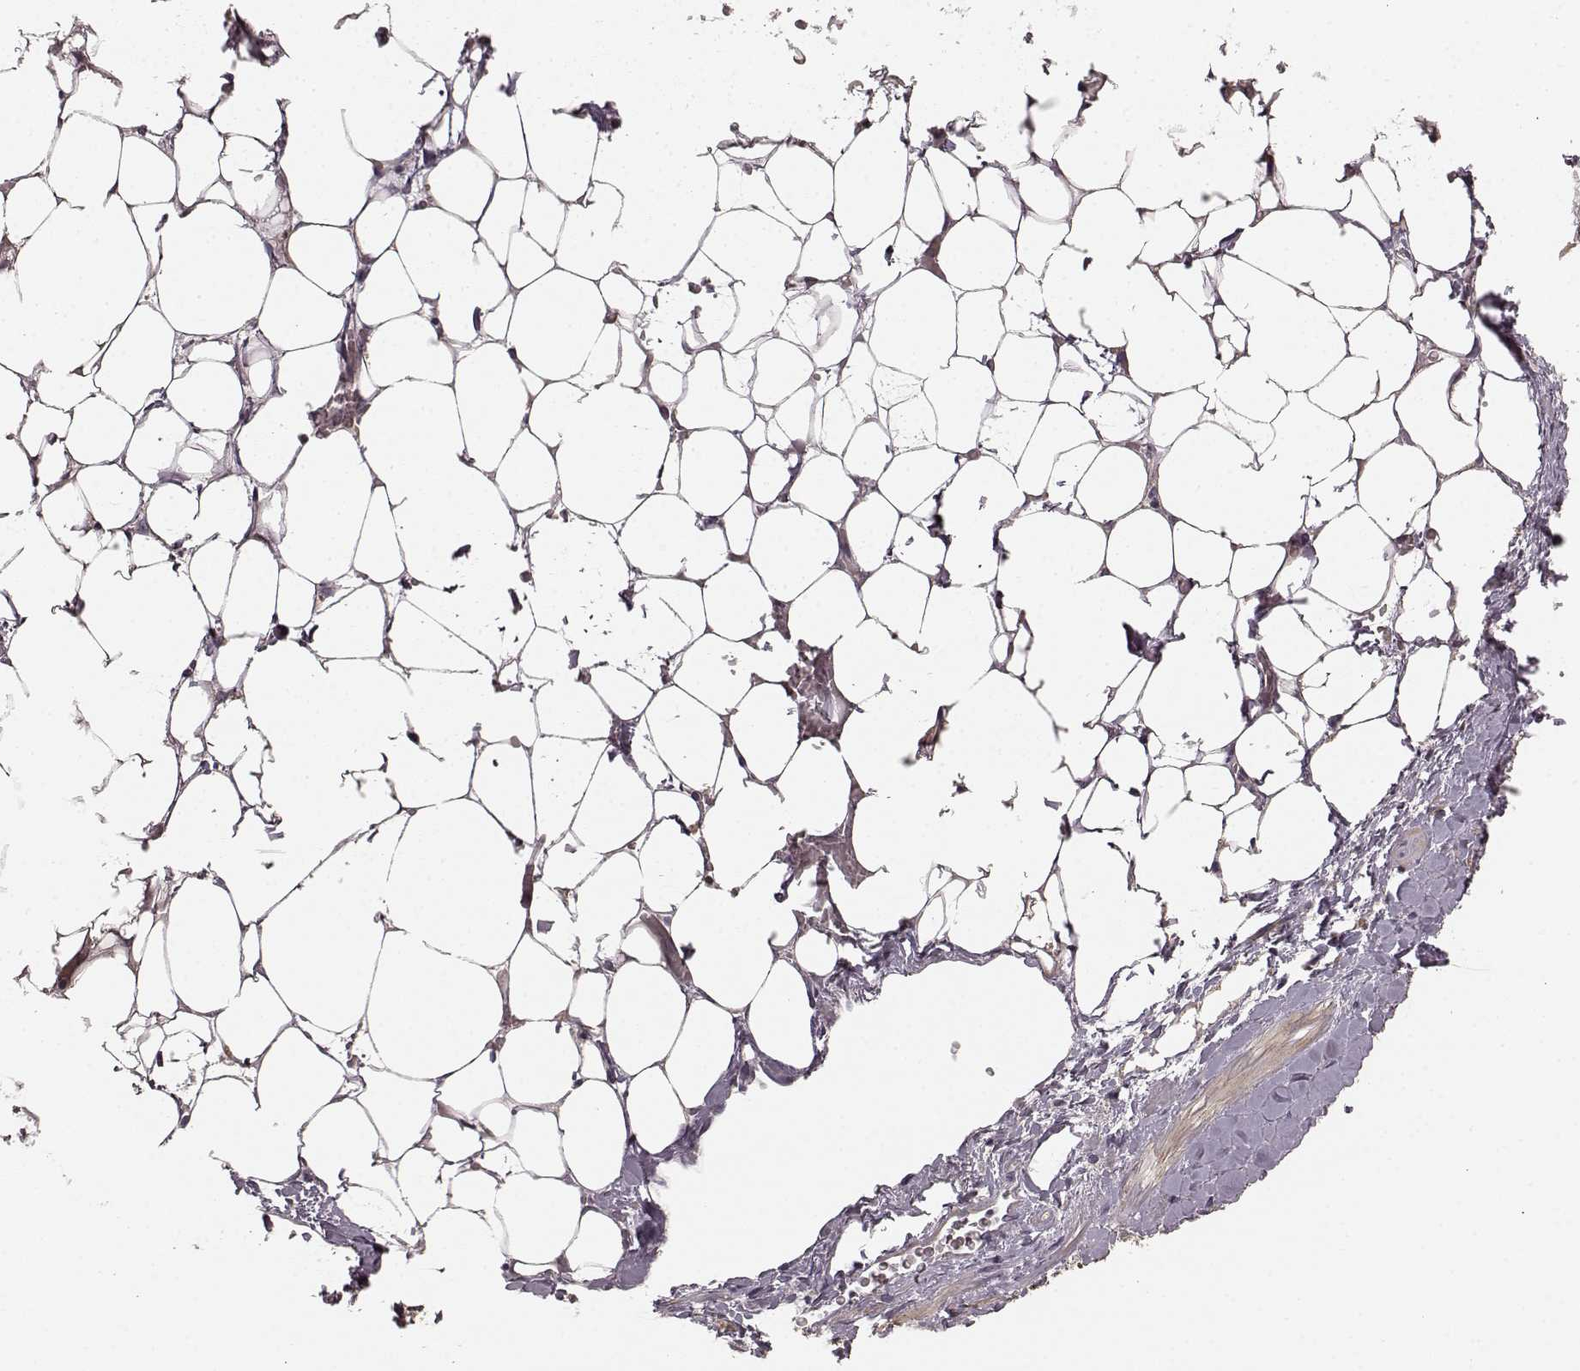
{"staining": {"intensity": "moderate", "quantity": "<25%", "location": "cytoplasmic/membranous"}, "tissue": "adrenal gland", "cell_type": "Glandular cells", "image_type": "normal", "snomed": [{"axis": "morphology", "description": "Normal tissue, NOS"}, {"axis": "topography", "description": "Adrenal gland"}], "caption": "Unremarkable adrenal gland shows moderate cytoplasmic/membranous expression in about <25% of glandular cells, visualized by immunohistochemistry.", "gene": "RIT2", "patient": {"sex": "male", "age": 53}}